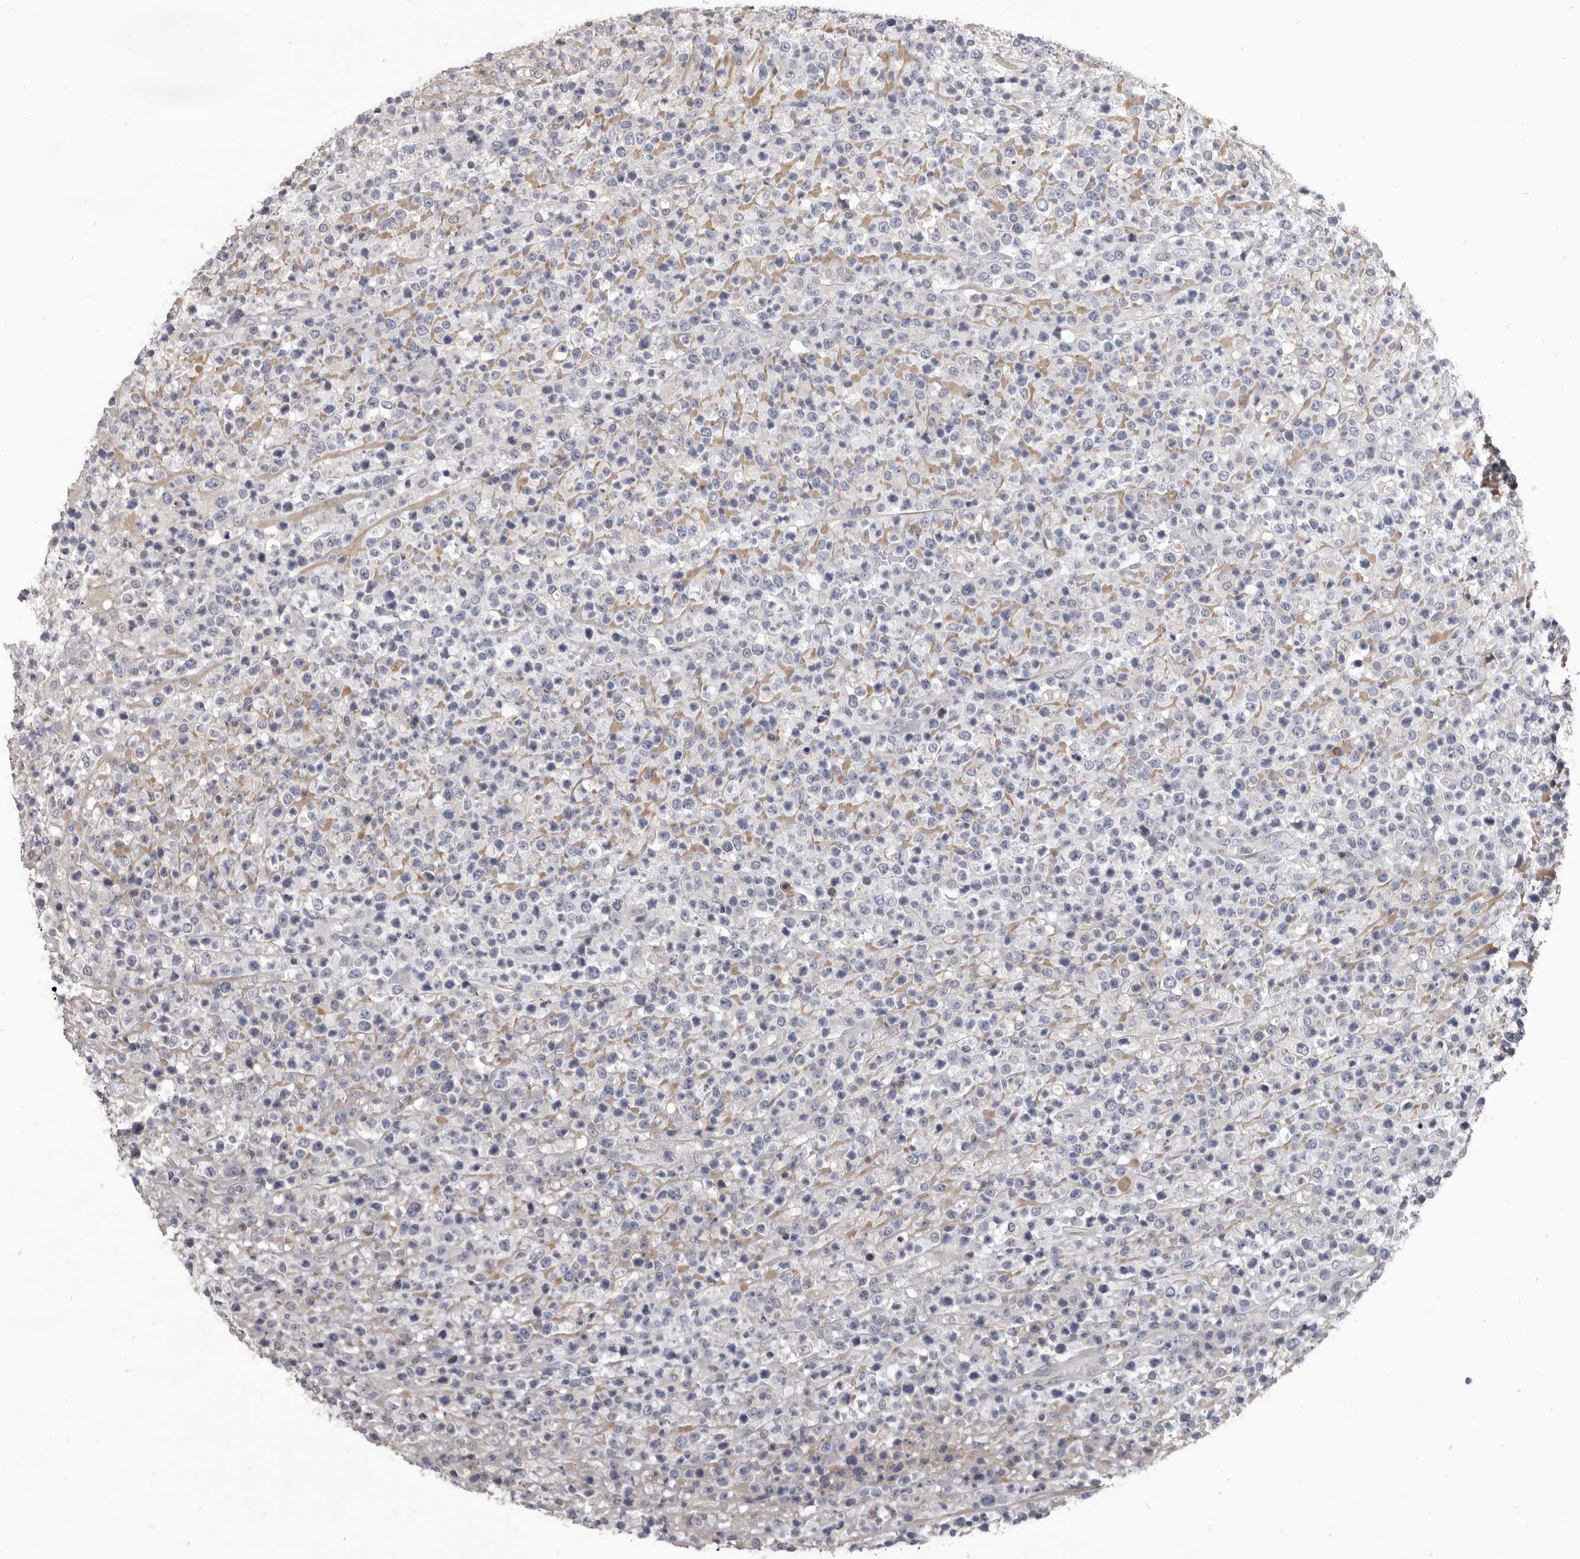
{"staining": {"intensity": "negative", "quantity": "none", "location": "none"}, "tissue": "lymphoma", "cell_type": "Tumor cells", "image_type": "cancer", "snomed": [{"axis": "morphology", "description": "Malignant lymphoma, non-Hodgkin's type, High grade"}, {"axis": "topography", "description": "Colon"}], "caption": "IHC image of neoplastic tissue: malignant lymphoma, non-Hodgkin's type (high-grade) stained with DAB (3,3'-diaminobenzidine) displays no significant protein staining in tumor cells.", "gene": "ALDH5A1", "patient": {"sex": "female", "age": 53}}